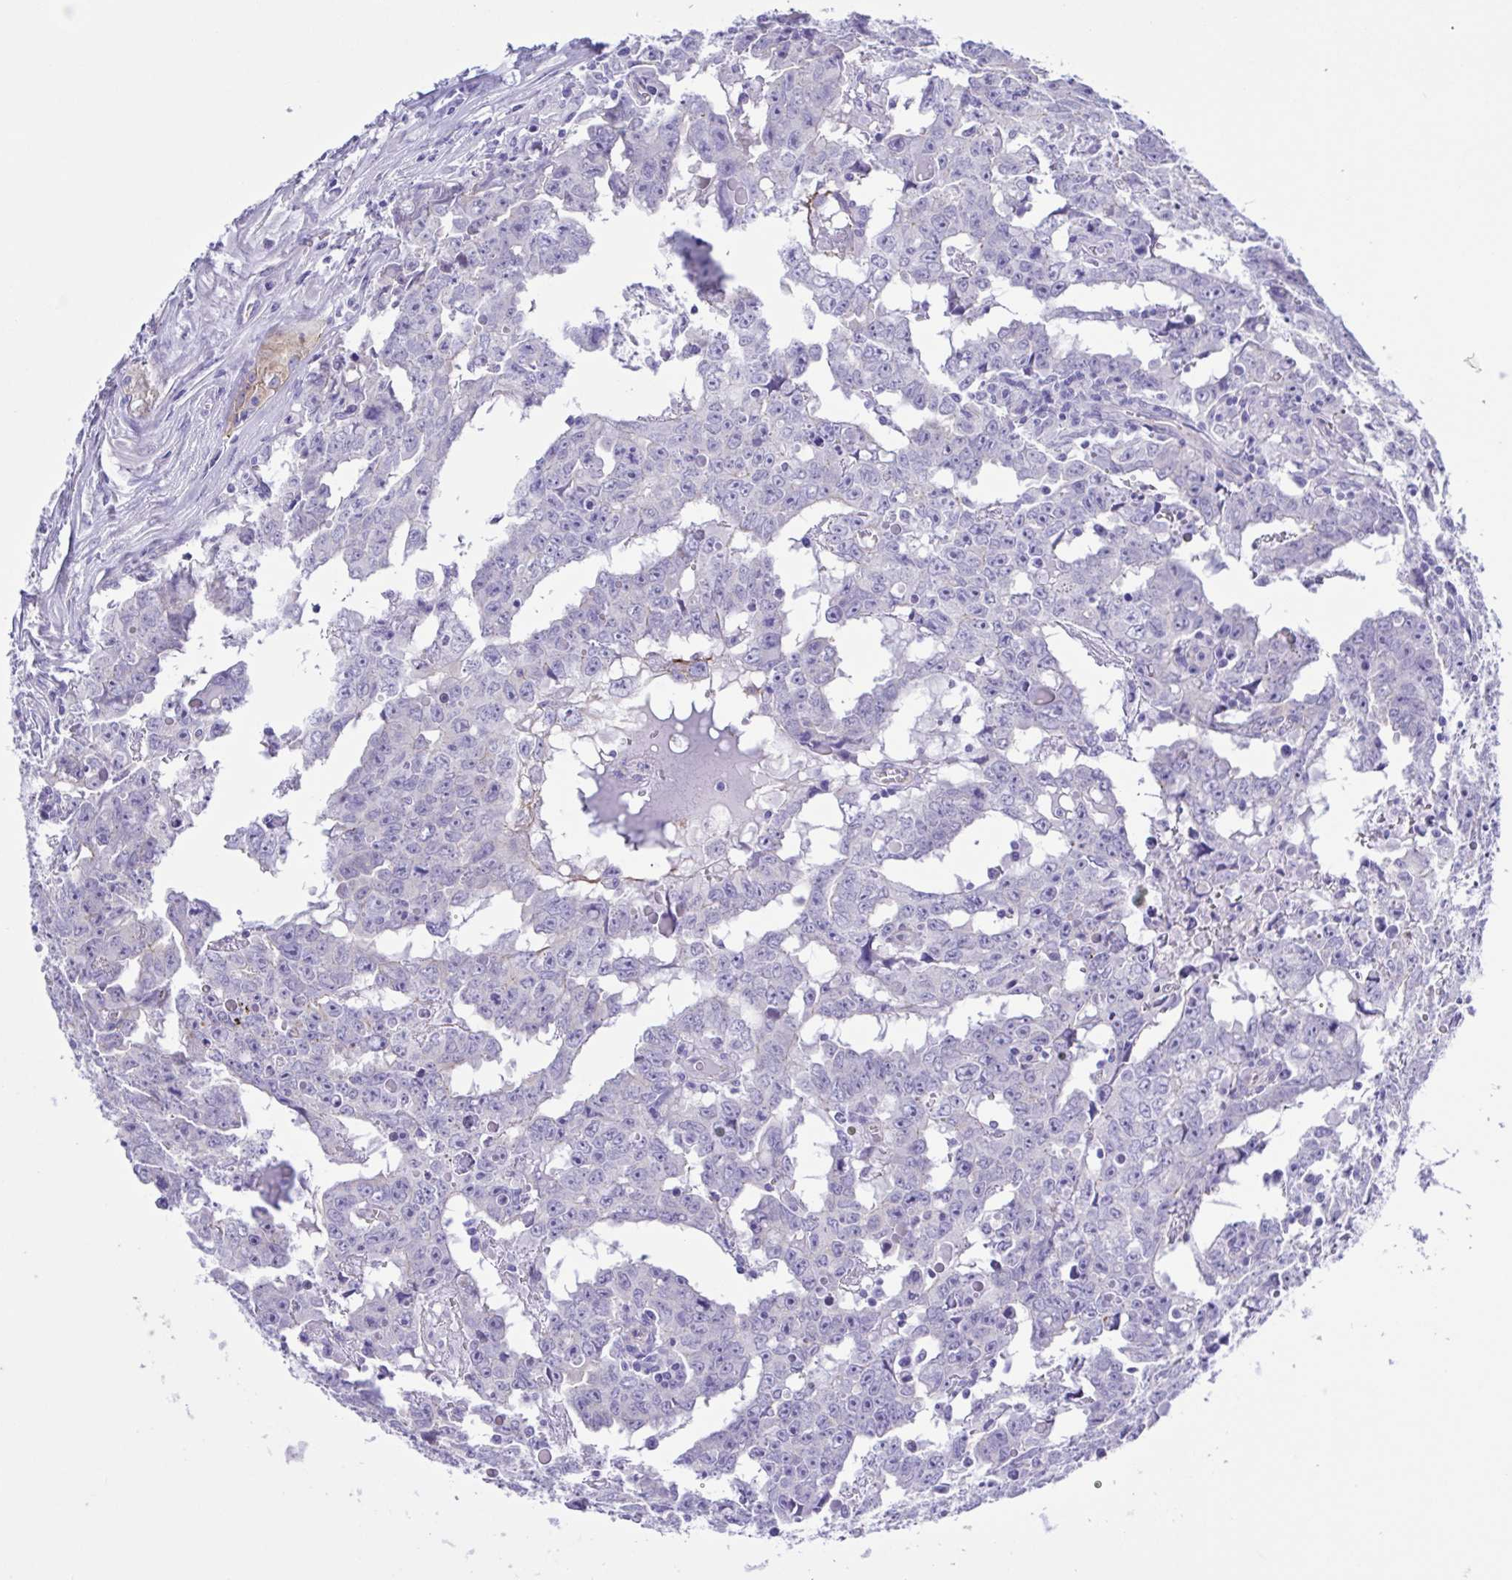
{"staining": {"intensity": "negative", "quantity": "none", "location": "none"}, "tissue": "testis cancer", "cell_type": "Tumor cells", "image_type": "cancer", "snomed": [{"axis": "morphology", "description": "Carcinoma, Embryonal, NOS"}, {"axis": "topography", "description": "Testis"}], "caption": "Immunohistochemistry (IHC) of human embryonal carcinoma (testis) demonstrates no expression in tumor cells. (DAB immunohistochemistry visualized using brightfield microscopy, high magnification).", "gene": "CYP11A1", "patient": {"sex": "male", "age": 22}}